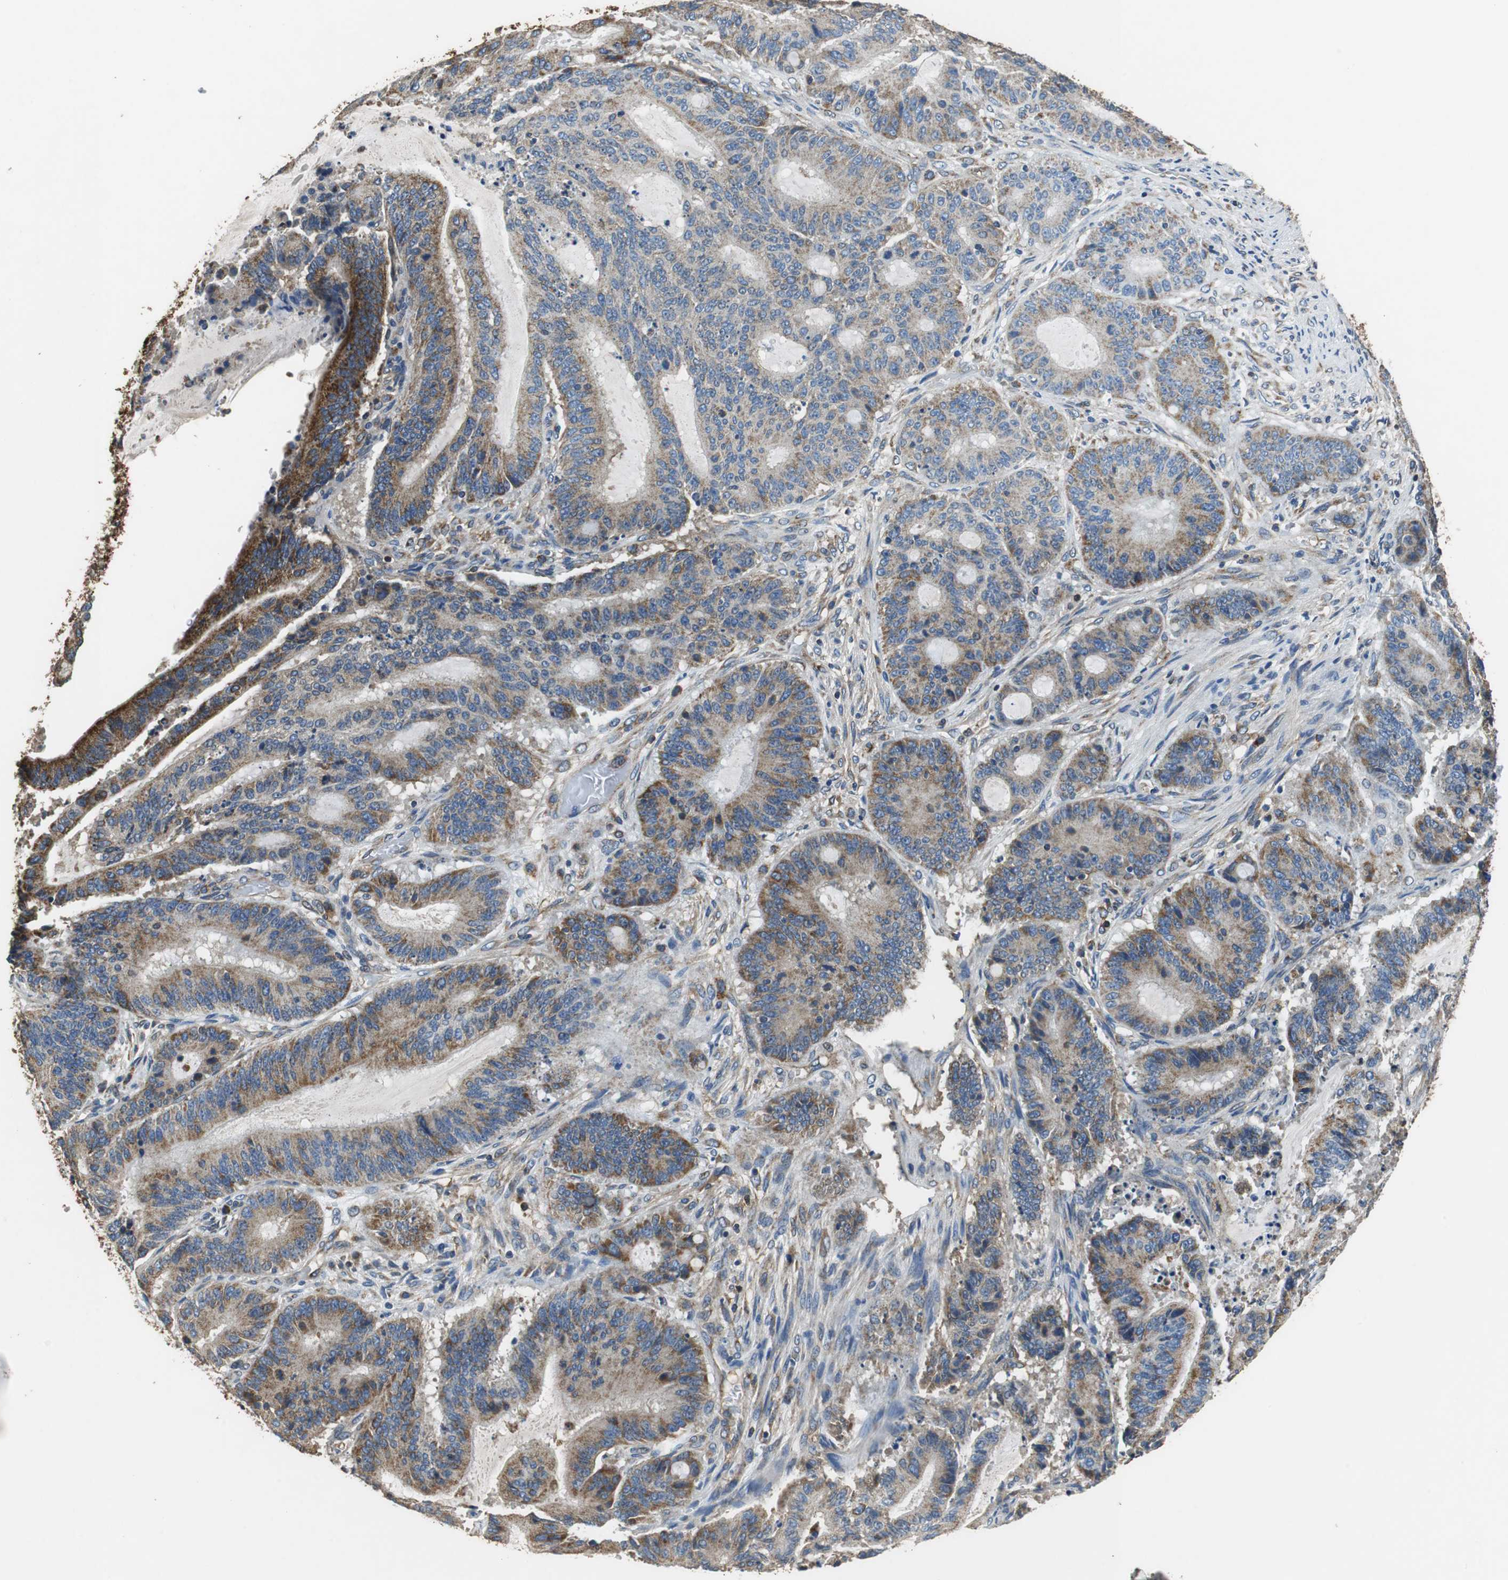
{"staining": {"intensity": "strong", "quantity": ">75%", "location": "cytoplasmic/membranous"}, "tissue": "liver cancer", "cell_type": "Tumor cells", "image_type": "cancer", "snomed": [{"axis": "morphology", "description": "Cholangiocarcinoma"}, {"axis": "topography", "description": "Liver"}], "caption": "A high-resolution histopathology image shows immunohistochemistry (IHC) staining of liver cancer, which demonstrates strong cytoplasmic/membranous positivity in approximately >75% of tumor cells. Ihc stains the protein of interest in brown and the nuclei are stained blue.", "gene": "GSTK1", "patient": {"sex": "female", "age": 73}}